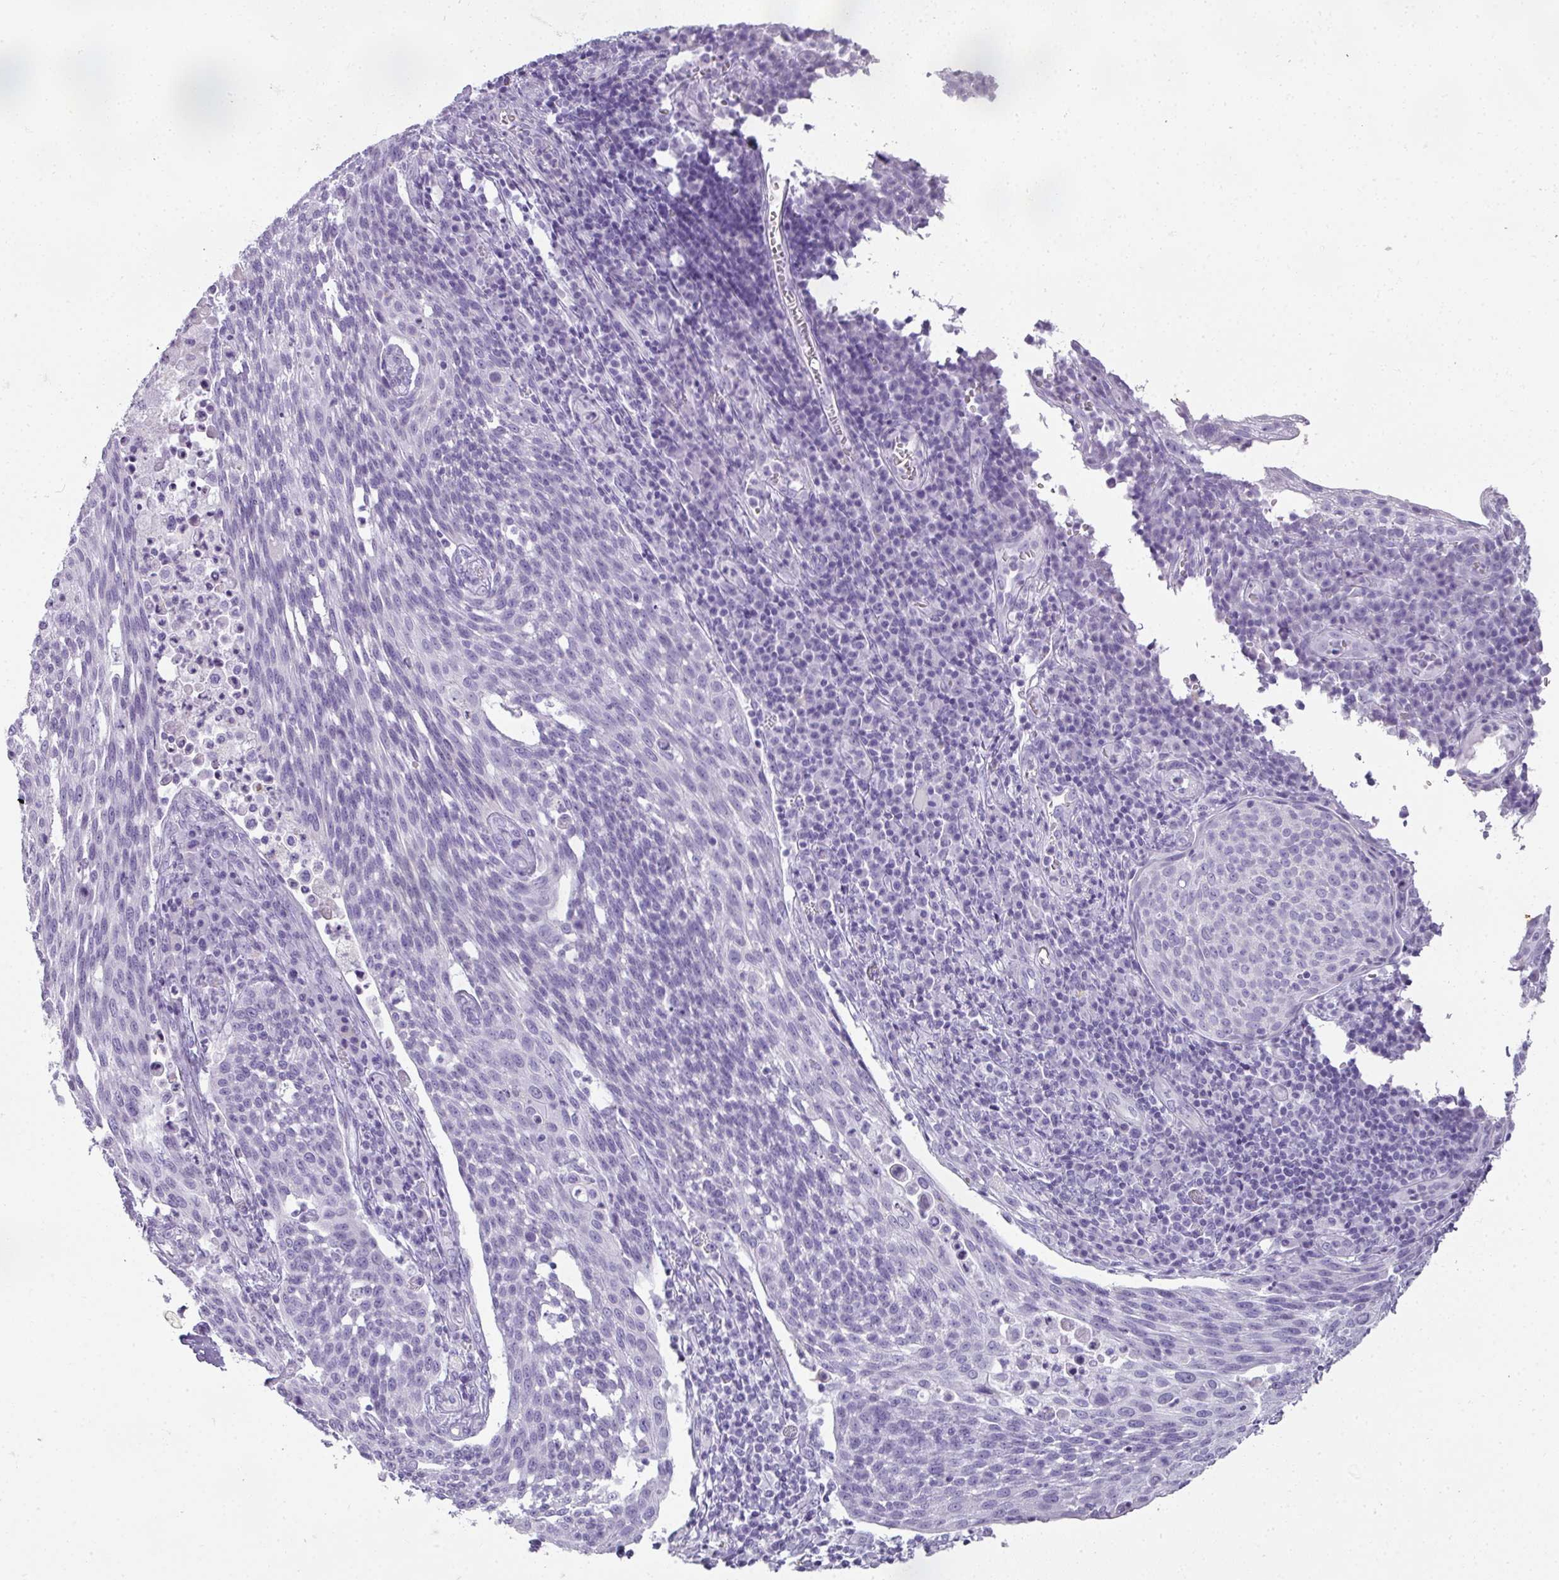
{"staining": {"intensity": "negative", "quantity": "none", "location": "none"}, "tissue": "cervical cancer", "cell_type": "Tumor cells", "image_type": "cancer", "snomed": [{"axis": "morphology", "description": "Squamous cell carcinoma, NOS"}, {"axis": "topography", "description": "Cervix"}], "caption": "This is an IHC photomicrograph of human cervical cancer. There is no expression in tumor cells.", "gene": "RBMY1F", "patient": {"sex": "female", "age": 34}}